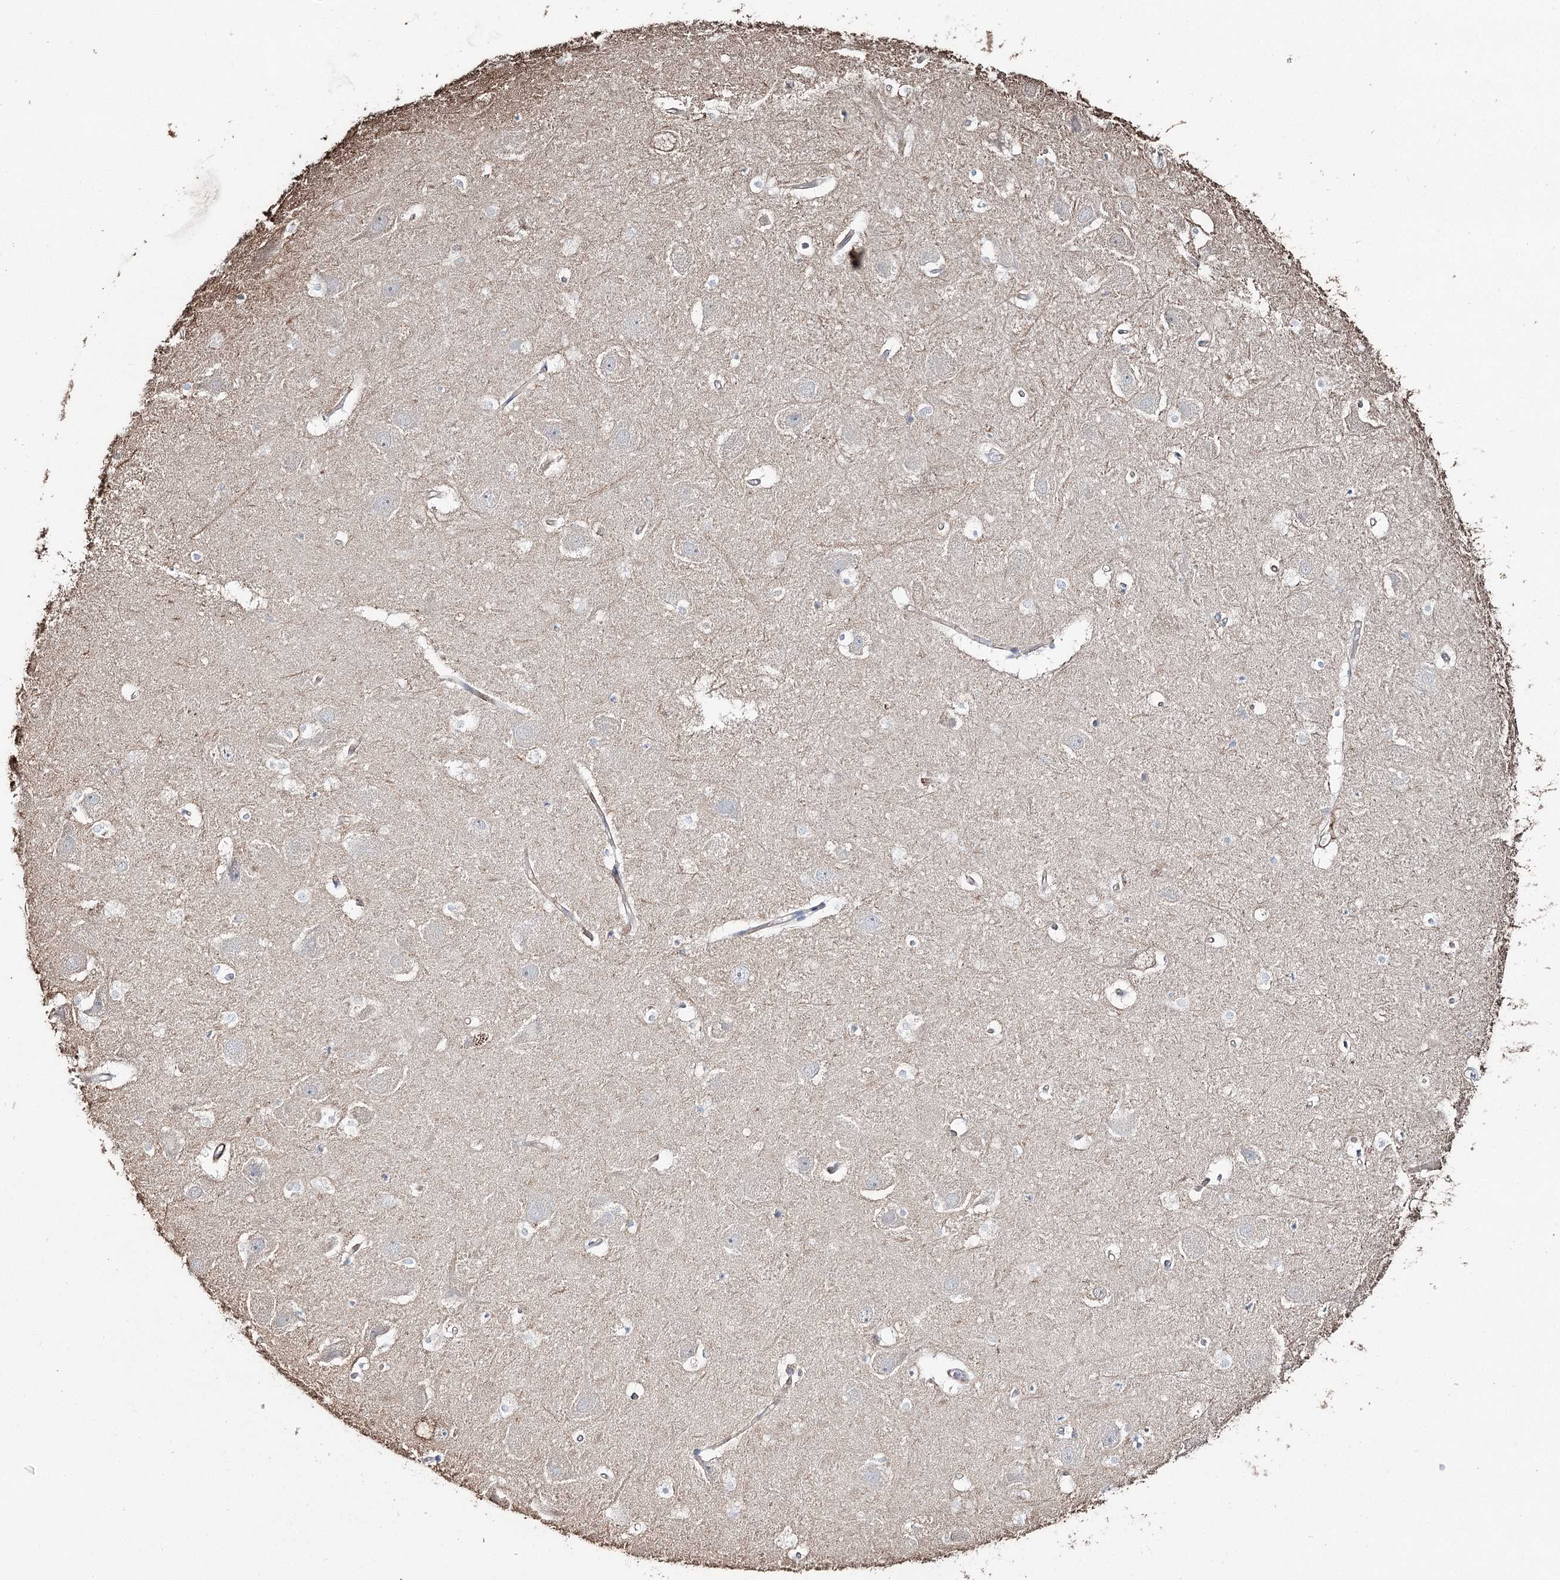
{"staining": {"intensity": "negative", "quantity": "none", "location": "none"}, "tissue": "hippocampus", "cell_type": "Glial cells", "image_type": "normal", "snomed": [{"axis": "morphology", "description": "Normal tissue, NOS"}, {"axis": "topography", "description": "Hippocampus"}], "caption": "This is a photomicrograph of IHC staining of unremarkable hippocampus, which shows no expression in glial cells.", "gene": "SUMF1", "patient": {"sex": "female", "age": 52}}